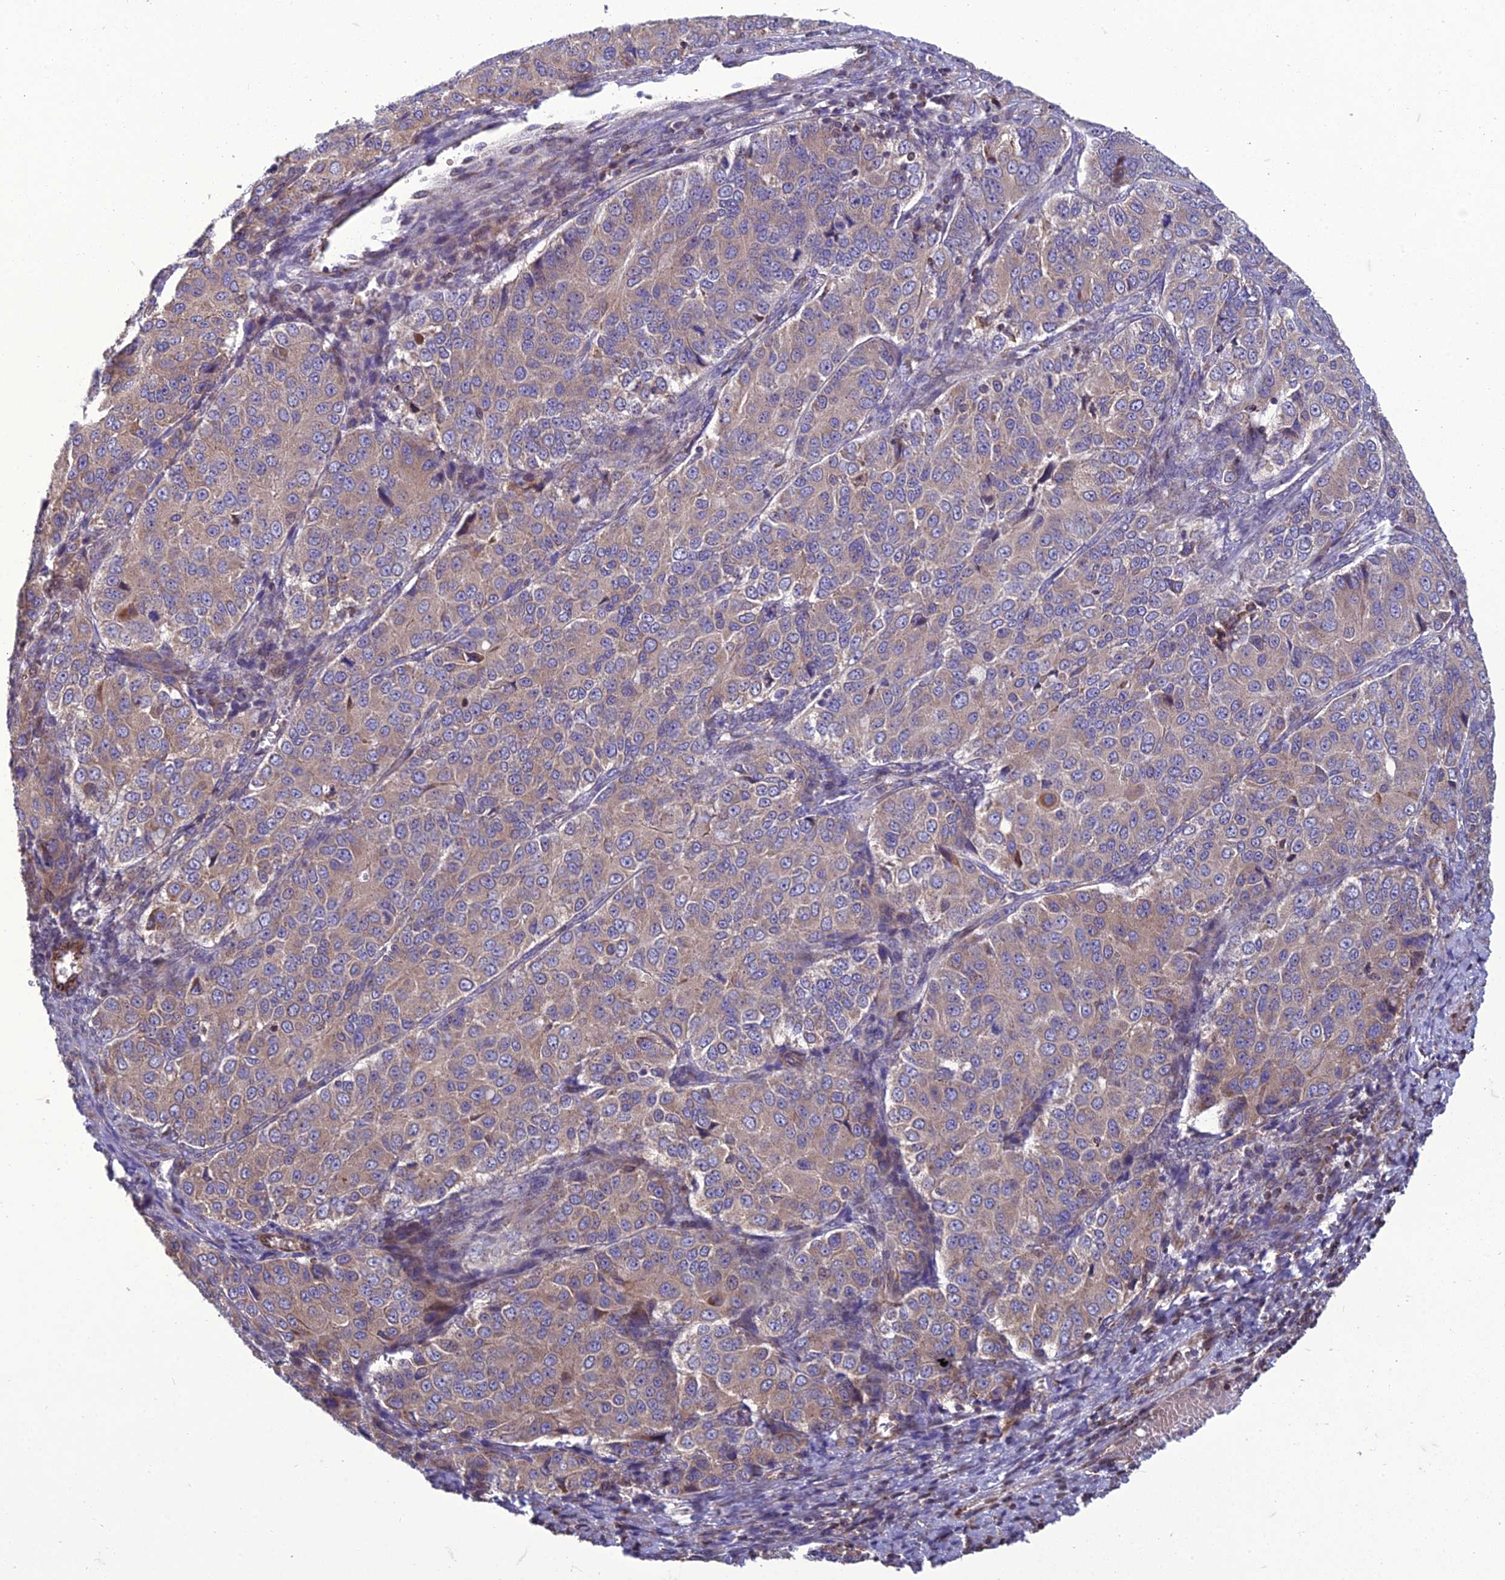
{"staining": {"intensity": "weak", "quantity": "25%-75%", "location": "cytoplasmic/membranous"}, "tissue": "ovarian cancer", "cell_type": "Tumor cells", "image_type": "cancer", "snomed": [{"axis": "morphology", "description": "Carcinoma, endometroid"}, {"axis": "topography", "description": "Ovary"}], "caption": "Endometroid carcinoma (ovarian) stained with a brown dye demonstrates weak cytoplasmic/membranous positive staining in about 25%-75% of tumor cells.", "gene": "GIMAP1", "patient": {"sex": "female", "age": 51}}